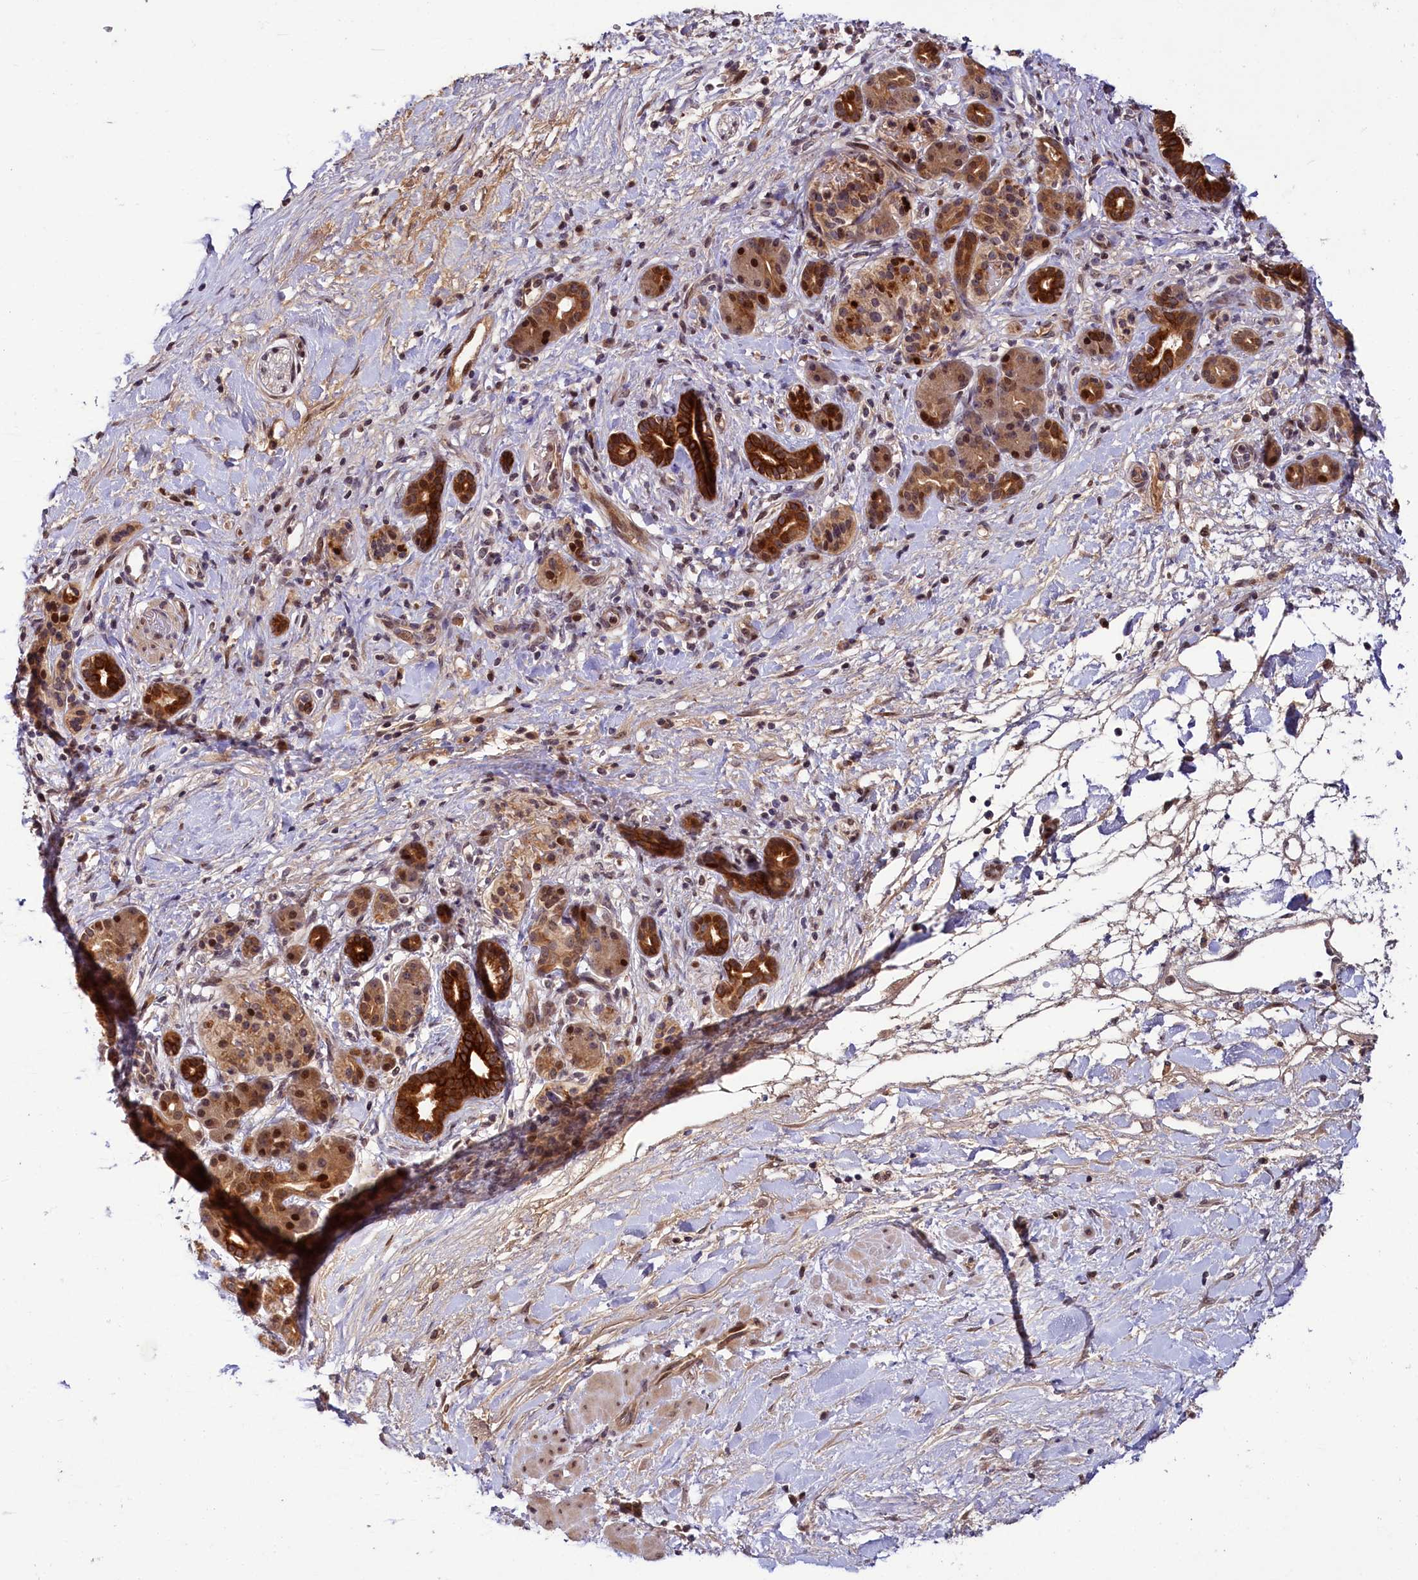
{"staining": {"intensity": "strong", "quantity": ">75%", "location": "cytoplasmic/membranous"}, "tissue": "pancreatic cancer", "cell_type": "Tumor cells", "image_type": "cancer", "snomed": [{"axis": "morphology", "description": "Normal tissue, NOS"}, {"axis": "morphology", "description": "Adenocarcinoma, NOS"}, {"axis": "topography", "description": "Pancreas"}, {"axis": "topography", "description": "Peripheral nerve tissue"}], "caption": "DAB immunohistochemical staining of pancreatic cancer (adenocarcinoma) exhibits strong cytoplasmic/membranous protein staining in approximately >75% of tumor cells.", "gene": "N4BP2L1", "patient": {"sex": "female", "age": 77}}